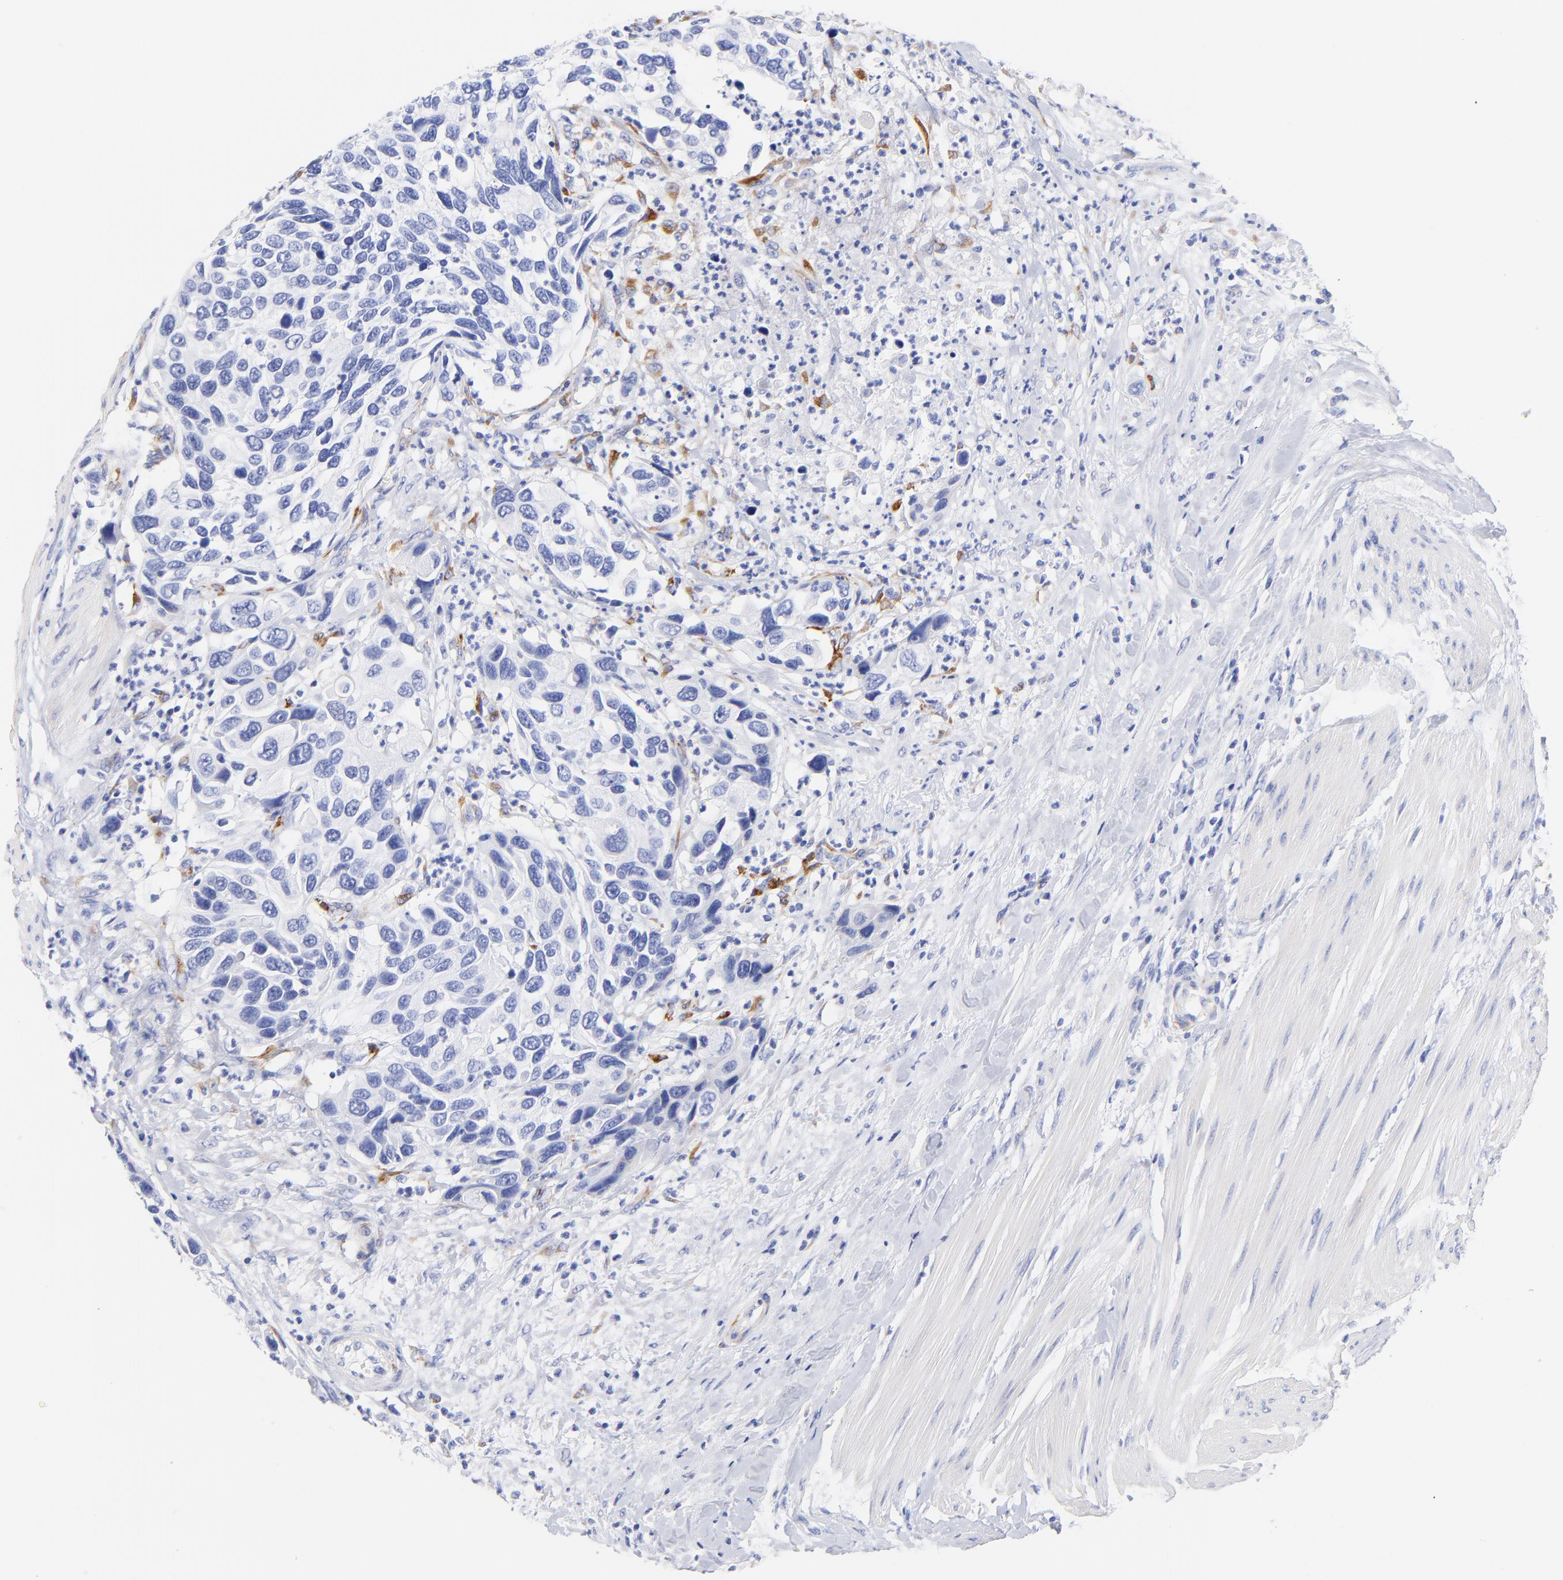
{"staining": {"intensity": "negative", "quantity": "none", "location": "none"}, "tissue": "urothelial cancer", "cell_type": "Tumor cells", "image_type": "cancer", "snomed": [{"axis": "morphology", "description": "Urothelial carcinoma, High grade"}, {"axis": "topography", "description": "Urinary bladder"}], "caption": "IHC micrograph of human urothelial carcinoma (high-grade) stained for a protein (brown), which demonstrates no positivity in tumor cells. (DAB immunohistochemistry (IHC) visualized using brightfield microscopy, high magnification).", "gene": "C1QTNF6", "patient": {"sex": "male", "age": 66}}